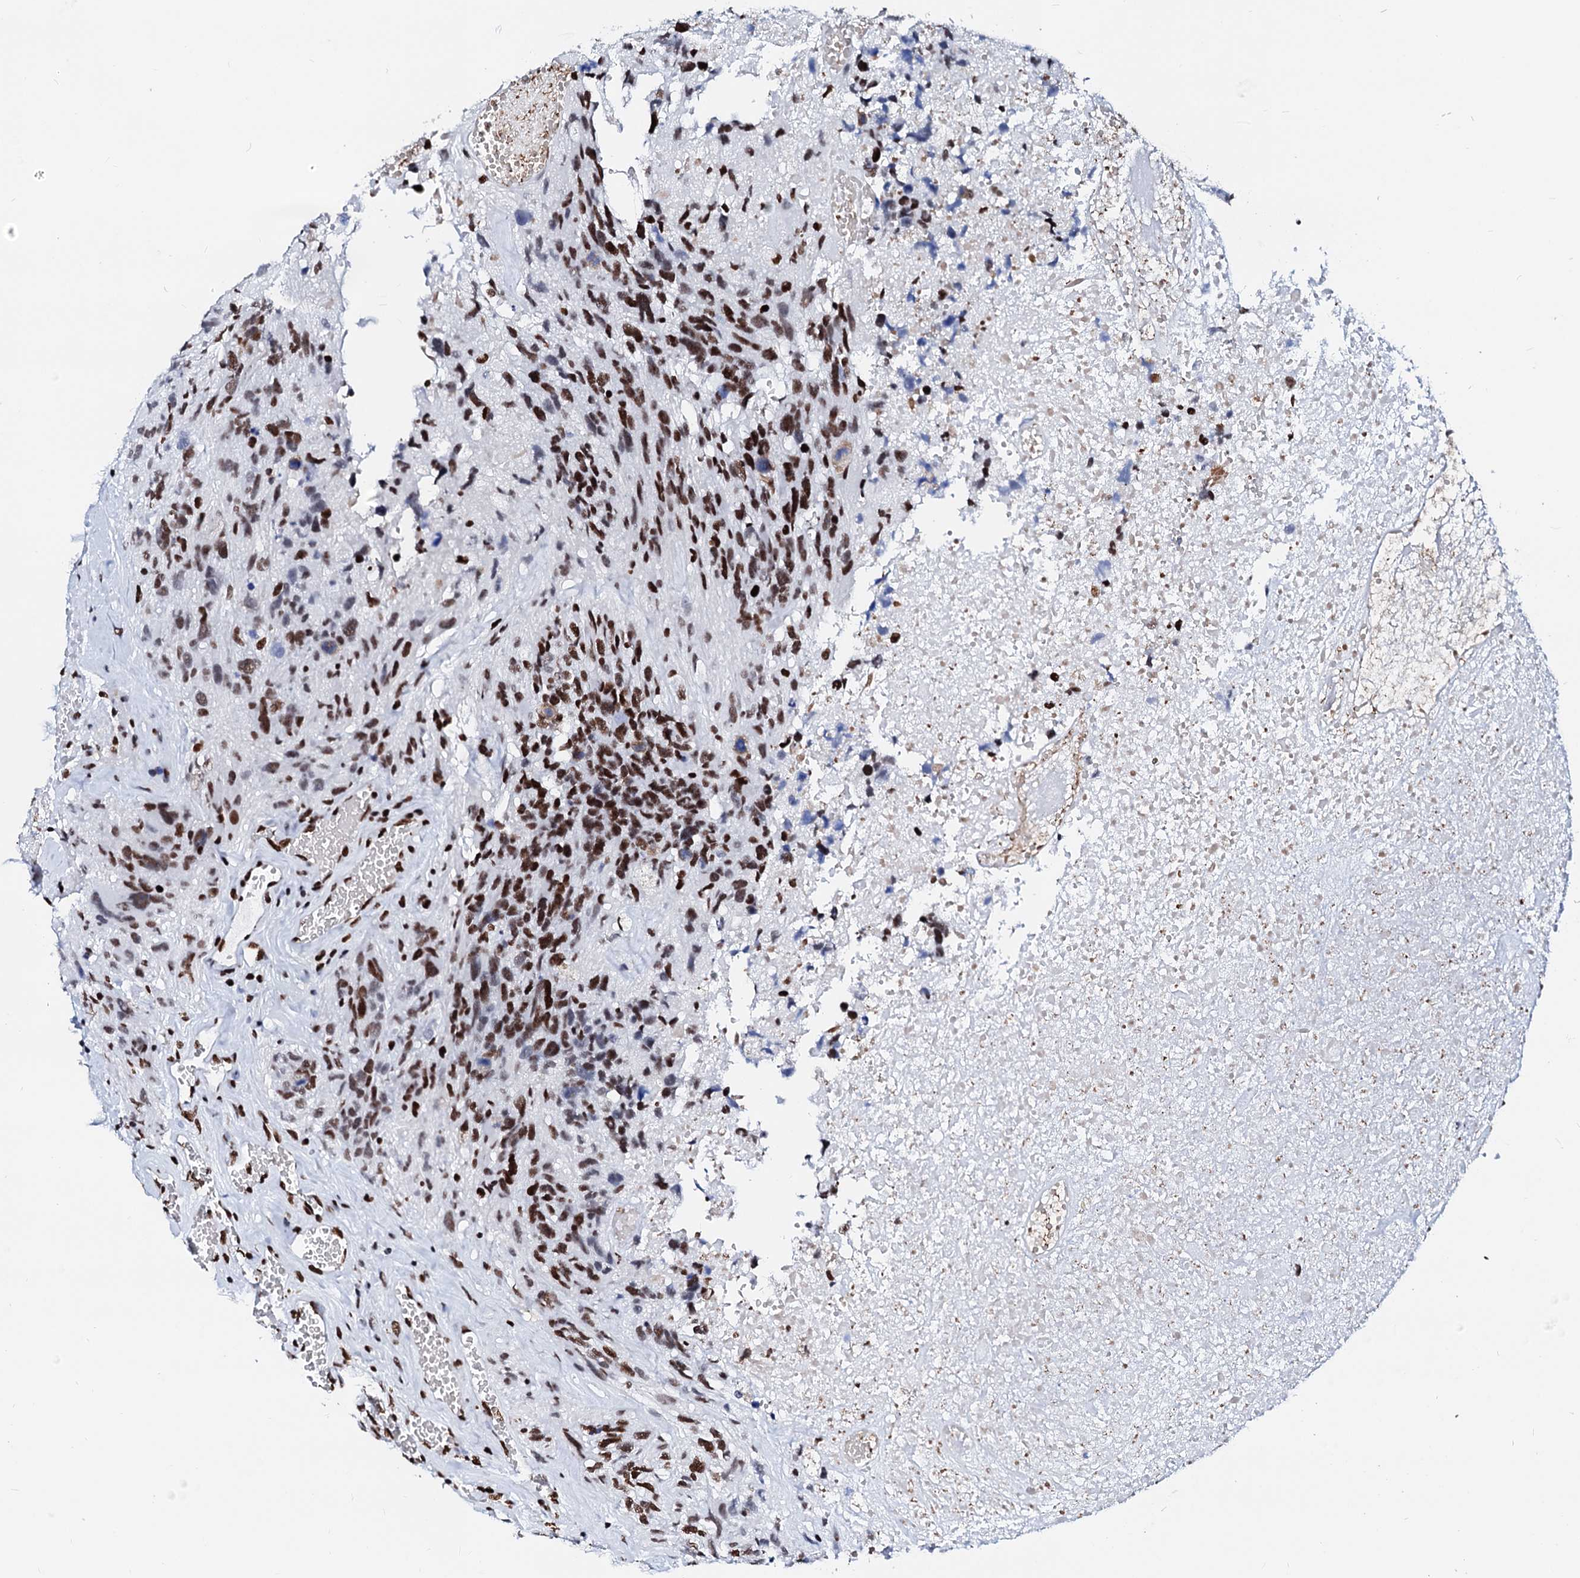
{"staining": {"intensity": "moderate", "quantity": ">75%", "location": "nuclear"}, "tissue": "glioma", "cell_type": "Tumor cells", "image_type": "cancer", "snomed": [{"axis": "morphology", "description": "Glioma, malignant, High grade"}, {"axis": "topography", "description": "Brain"}], "caption": "A brown stain highlights moderate nuclear positivity of a protein in human glioma tumor cells. Using DAB (brown) and hematoxylin (blue) stains, captured at high magnification using brightfield microscopy.", "gene": "RALY", "patient": {"sex": "male", "age": 69}}